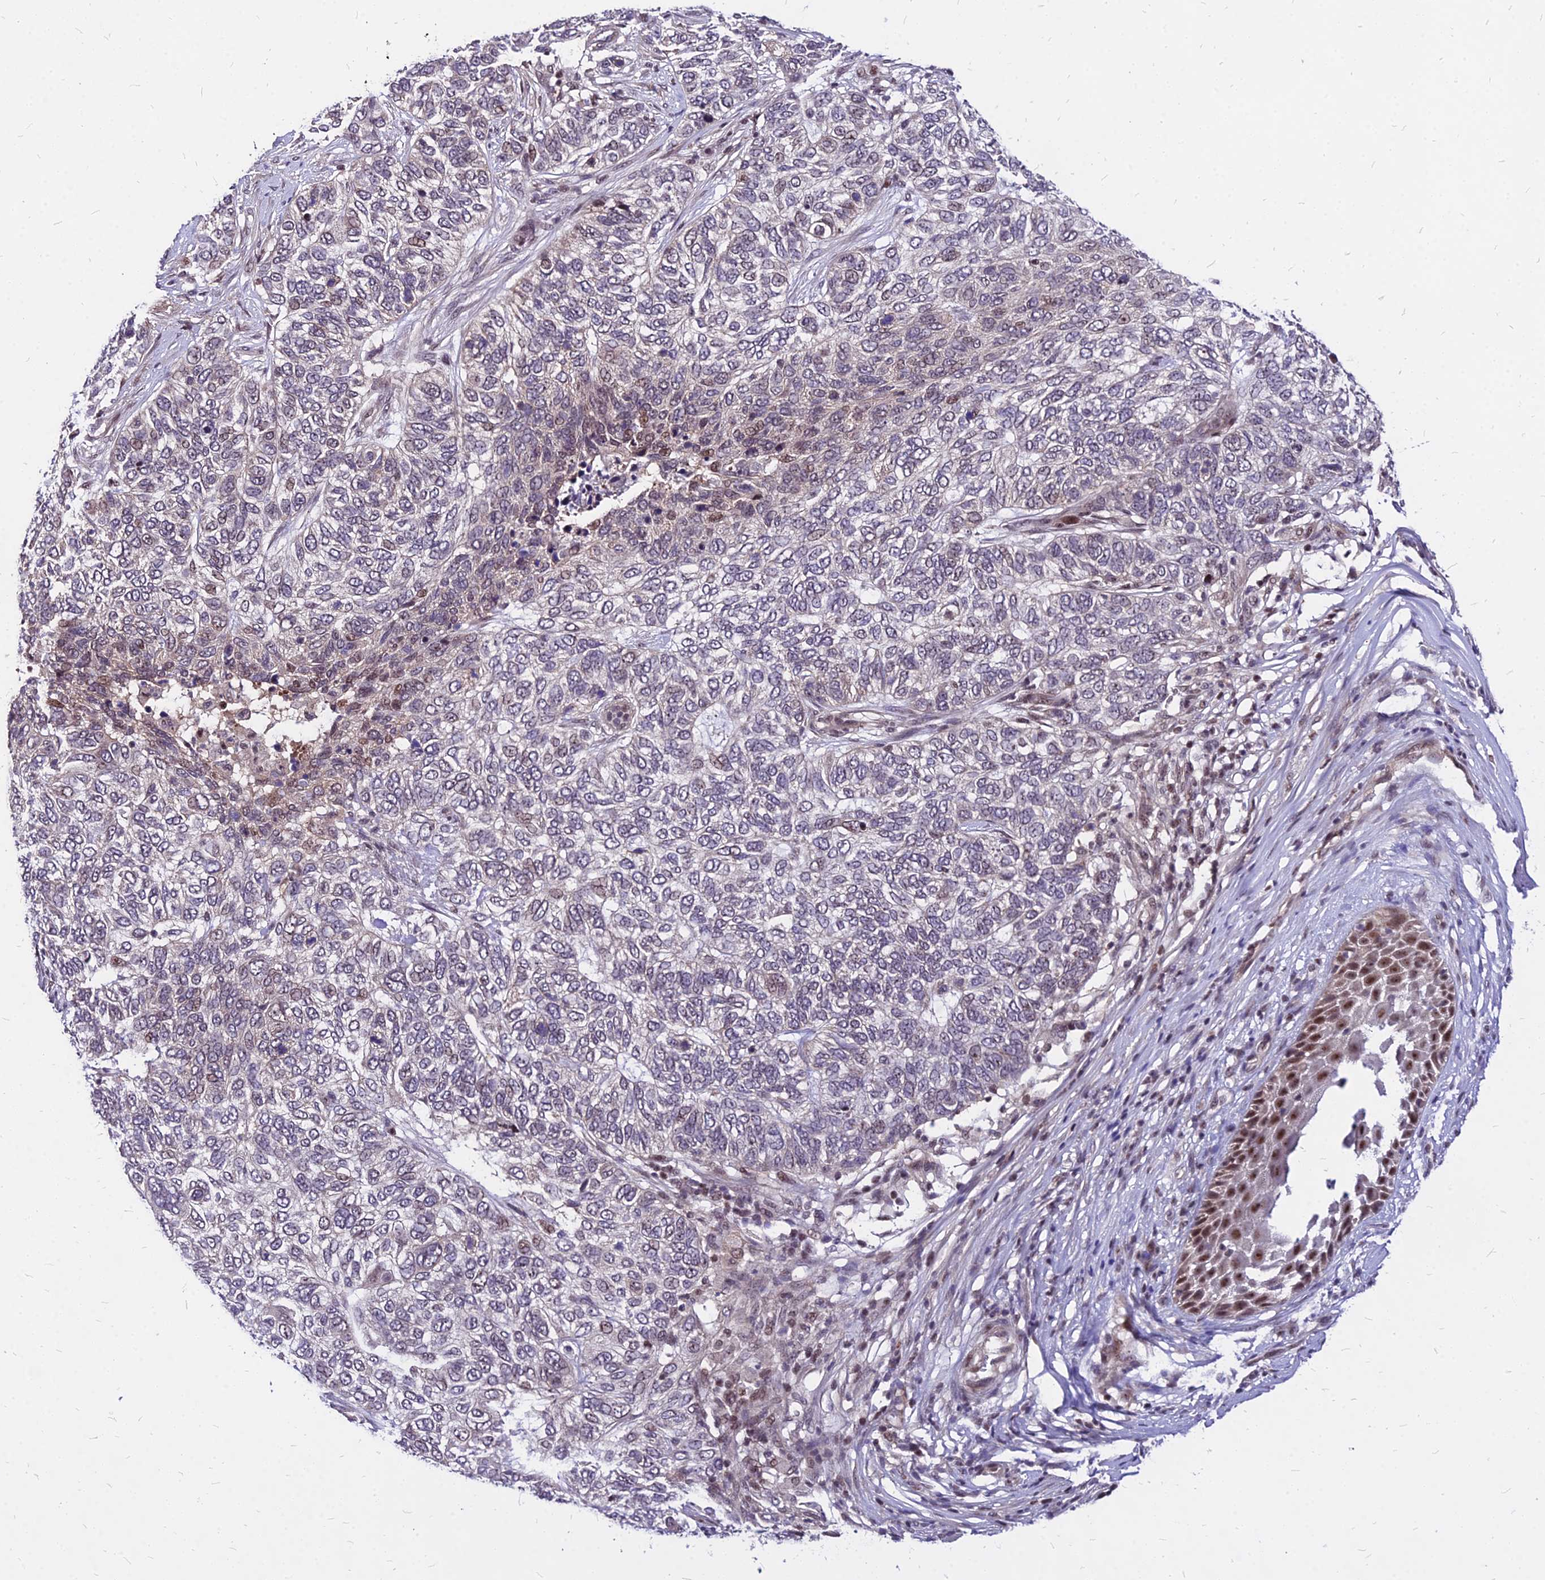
{"staining": {"intensity": "moderate", "quantity": "<25%", "location": "nuclear"}, "tissue": "skin cancer", "cell_type": "Tumor cells", "image_type": "cancer", "snomed": [{"axis": "morphology", "description": "Basal cell carcinoma"}, {"axis": "topography", "description": "Skin"}], "caption": "Immunohistochemical staining of skin cancer shows moderate nuclear protein positivity in approximately <25% of tumor cells.", "gene": "DDX55", "patient": {"sex": "female", "age": 65}}